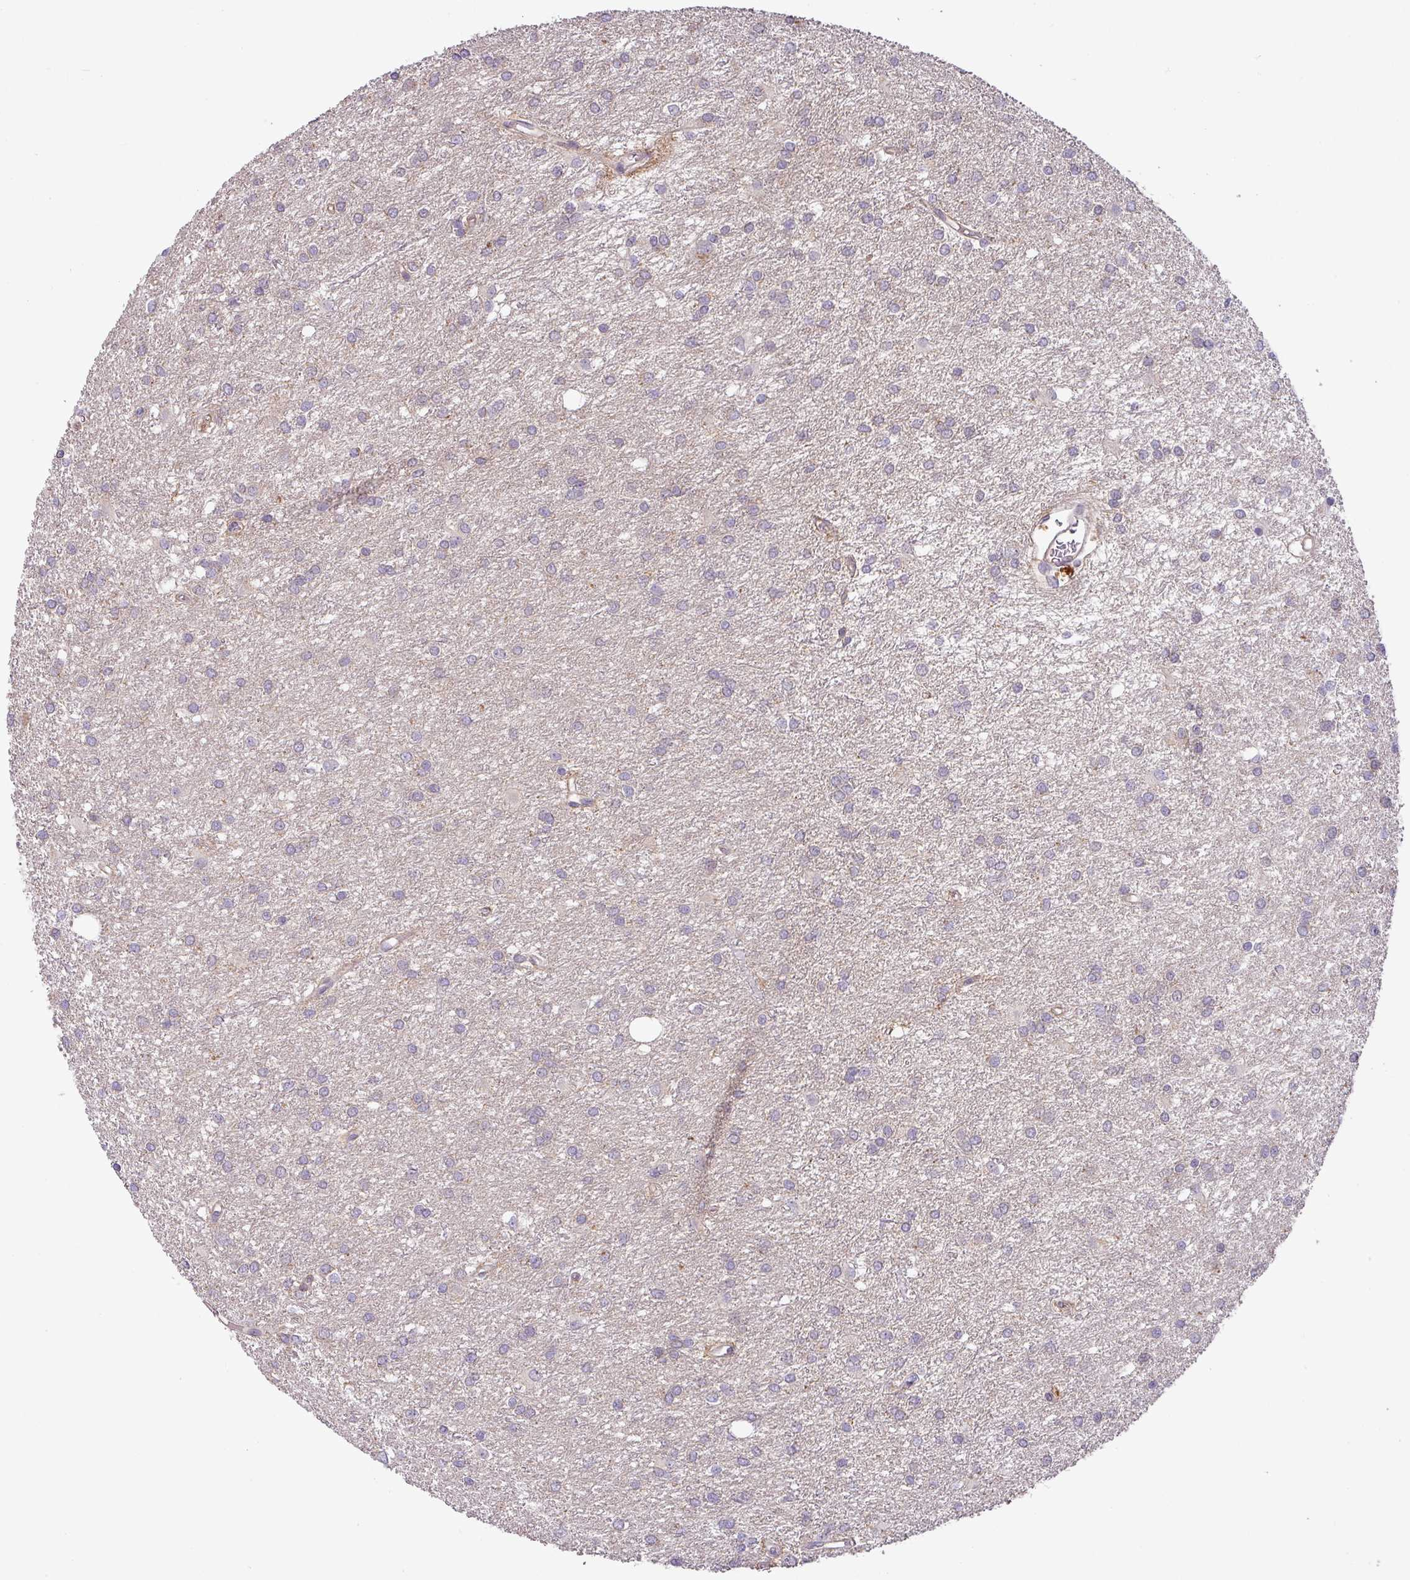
{"staining": {"intensity": "negative", "quantity": "none", "location": "none"}, "tissue": "glioma", "cell_type": "Tumor cells", "image_type": "cancer", "snomed": [{"axis": "morphology", "description": "Glioma, malignant, High grade"}, {"axis": "topography", "description": "Brain"}], "caption": "Human malignant glioma (high-grade) stained for a protein using immunohistochemistry shows no expression in tumor cells.", "gene": "GALNT12", "patient": {"sex": "female", "age": 50}}